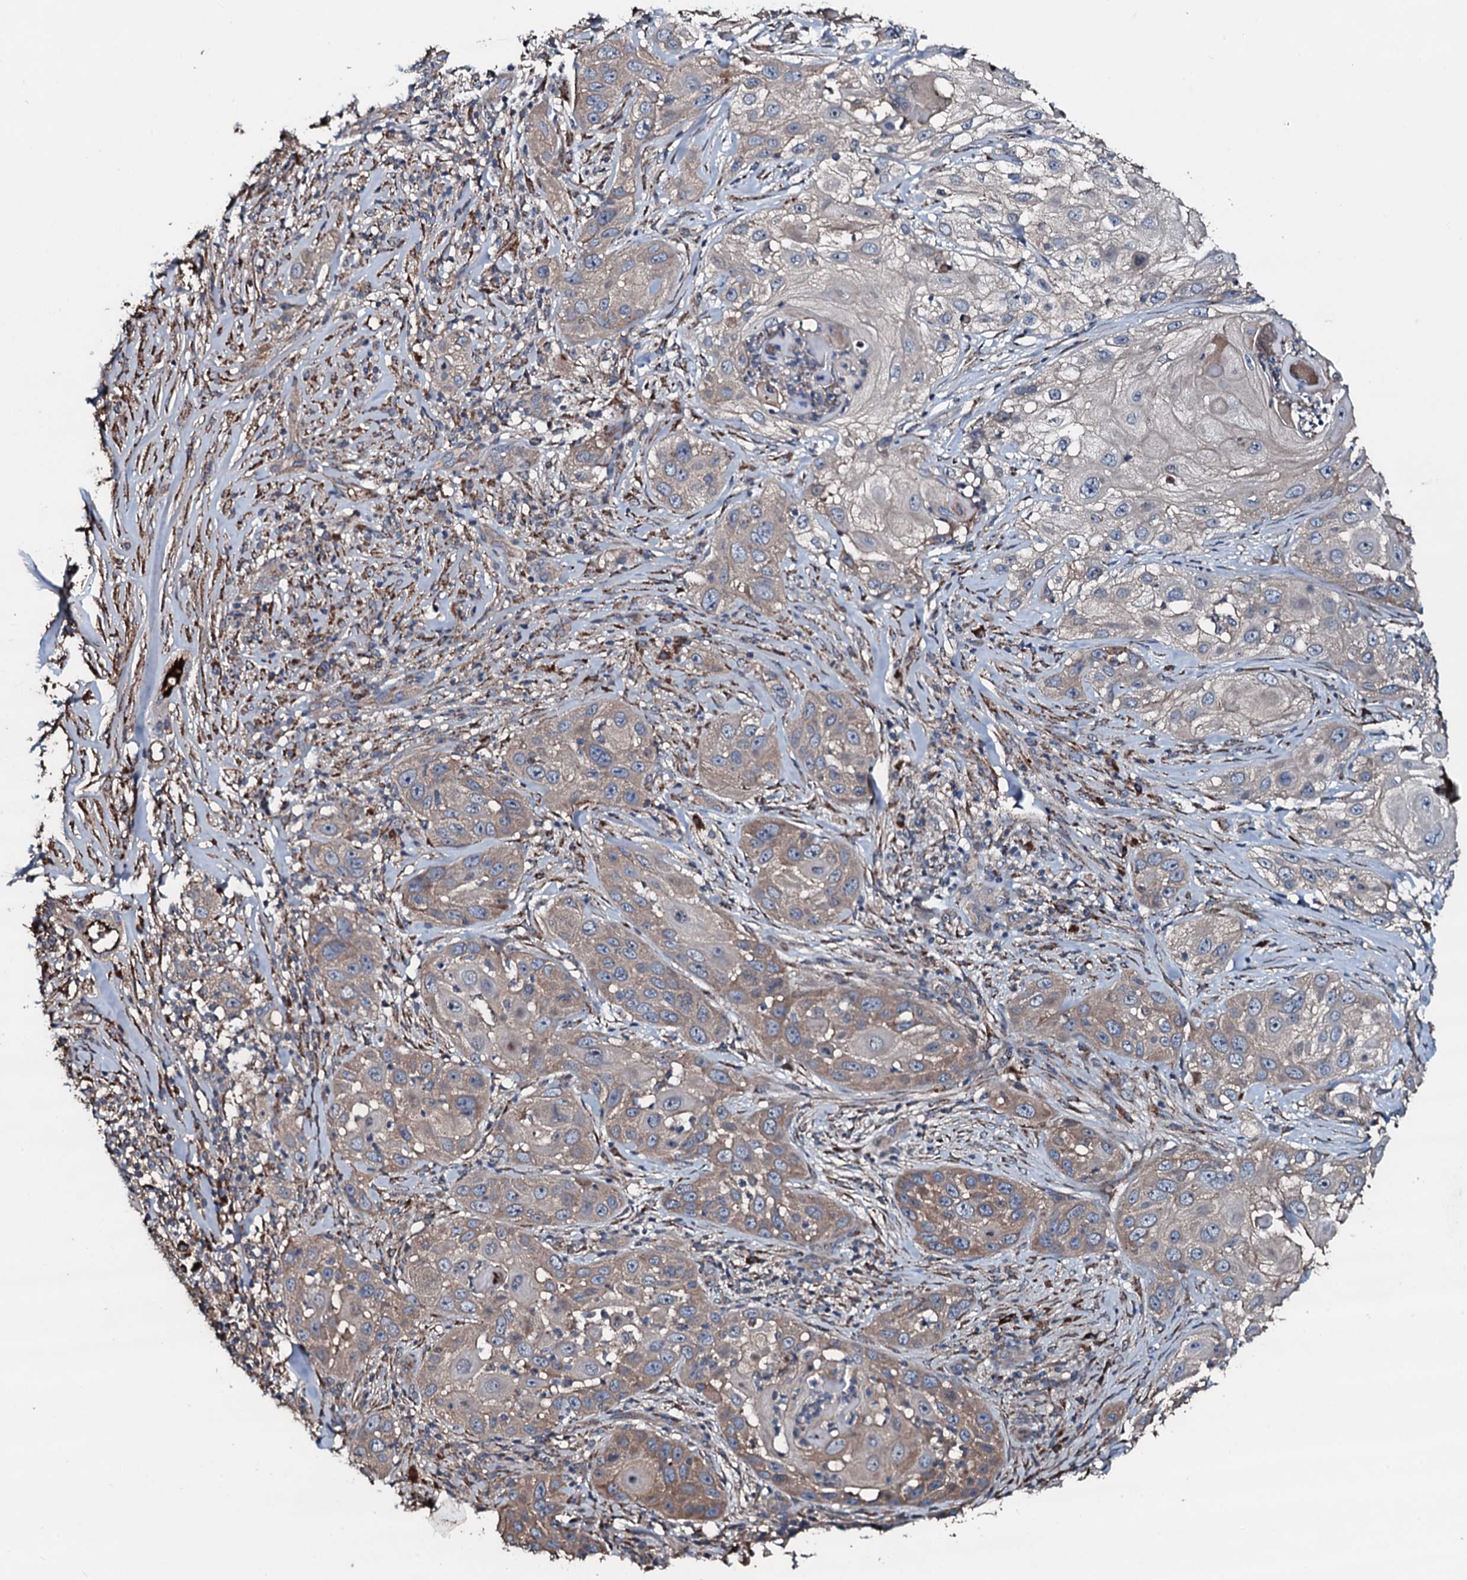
{"staining": {"intensity": "weak", "quantity": "25%-75%", "location": "cytoplasmic/membranous"}, "tissue": "skin cancer", "cell_type": "Tumor cells", "image_type": "cancer", "snomed": [{"axis": "morphology", "description": "Squamous cell carcinoma, NOS"}, {"axis": "topography", "description": "Skin"}], "caption": "A low amount of weak cytoplasmic/membranous positivity is present in about 25%-75% of tumor cells in skin cancer tissue. Immunohistochemistry (ihc) stains the protein in brown and the nuclei are stained blue.", "gene": "AARS1", "patient": {"sex": "female", "age": 44}}